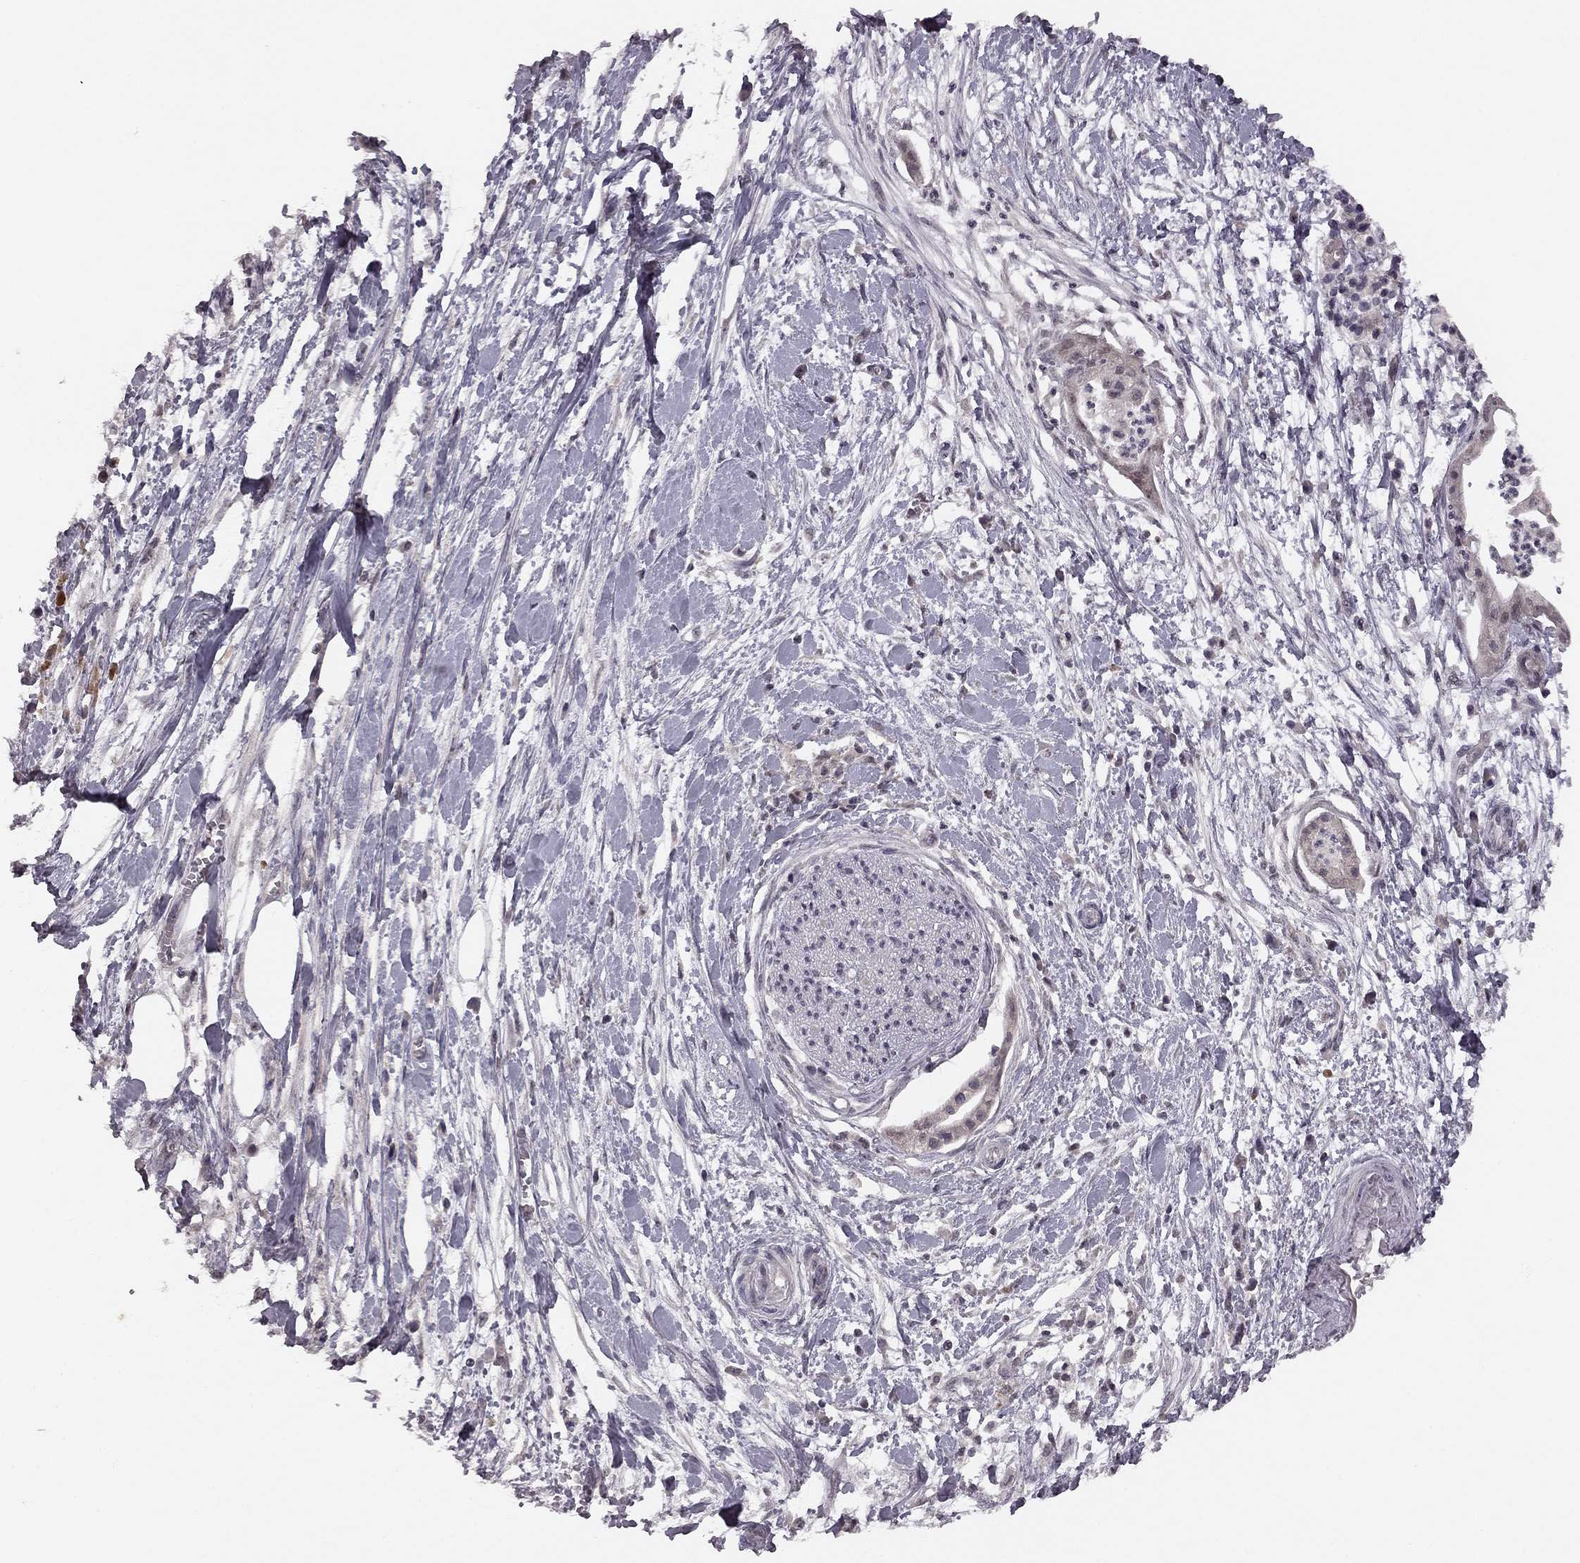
{"staining": {"intensity": "weak", "quantity": "<25%", "location": "cytoplasmic/membranous"}, "tissue": "pancreatic cancer", "cell_type": "Tumor cells", "image_type": "cancer", "snomed": [{"axis": "morphology", "description": "Normal tissue, NOS"}, {"axis": "morphology", "description": "Adenocarcinoma, NOS"}, {"axis": "topography", "description": "Lymph node"}, {"axis": "topography", "description": "Pancreas"}], "caption": "Immunohistochemical staining of human pancreatic cancer (adenocarcinoma) reveals no significant positivity in tumor cells.", "gene": "HCN4", "patient": {"sex": "female", "age": 58}}